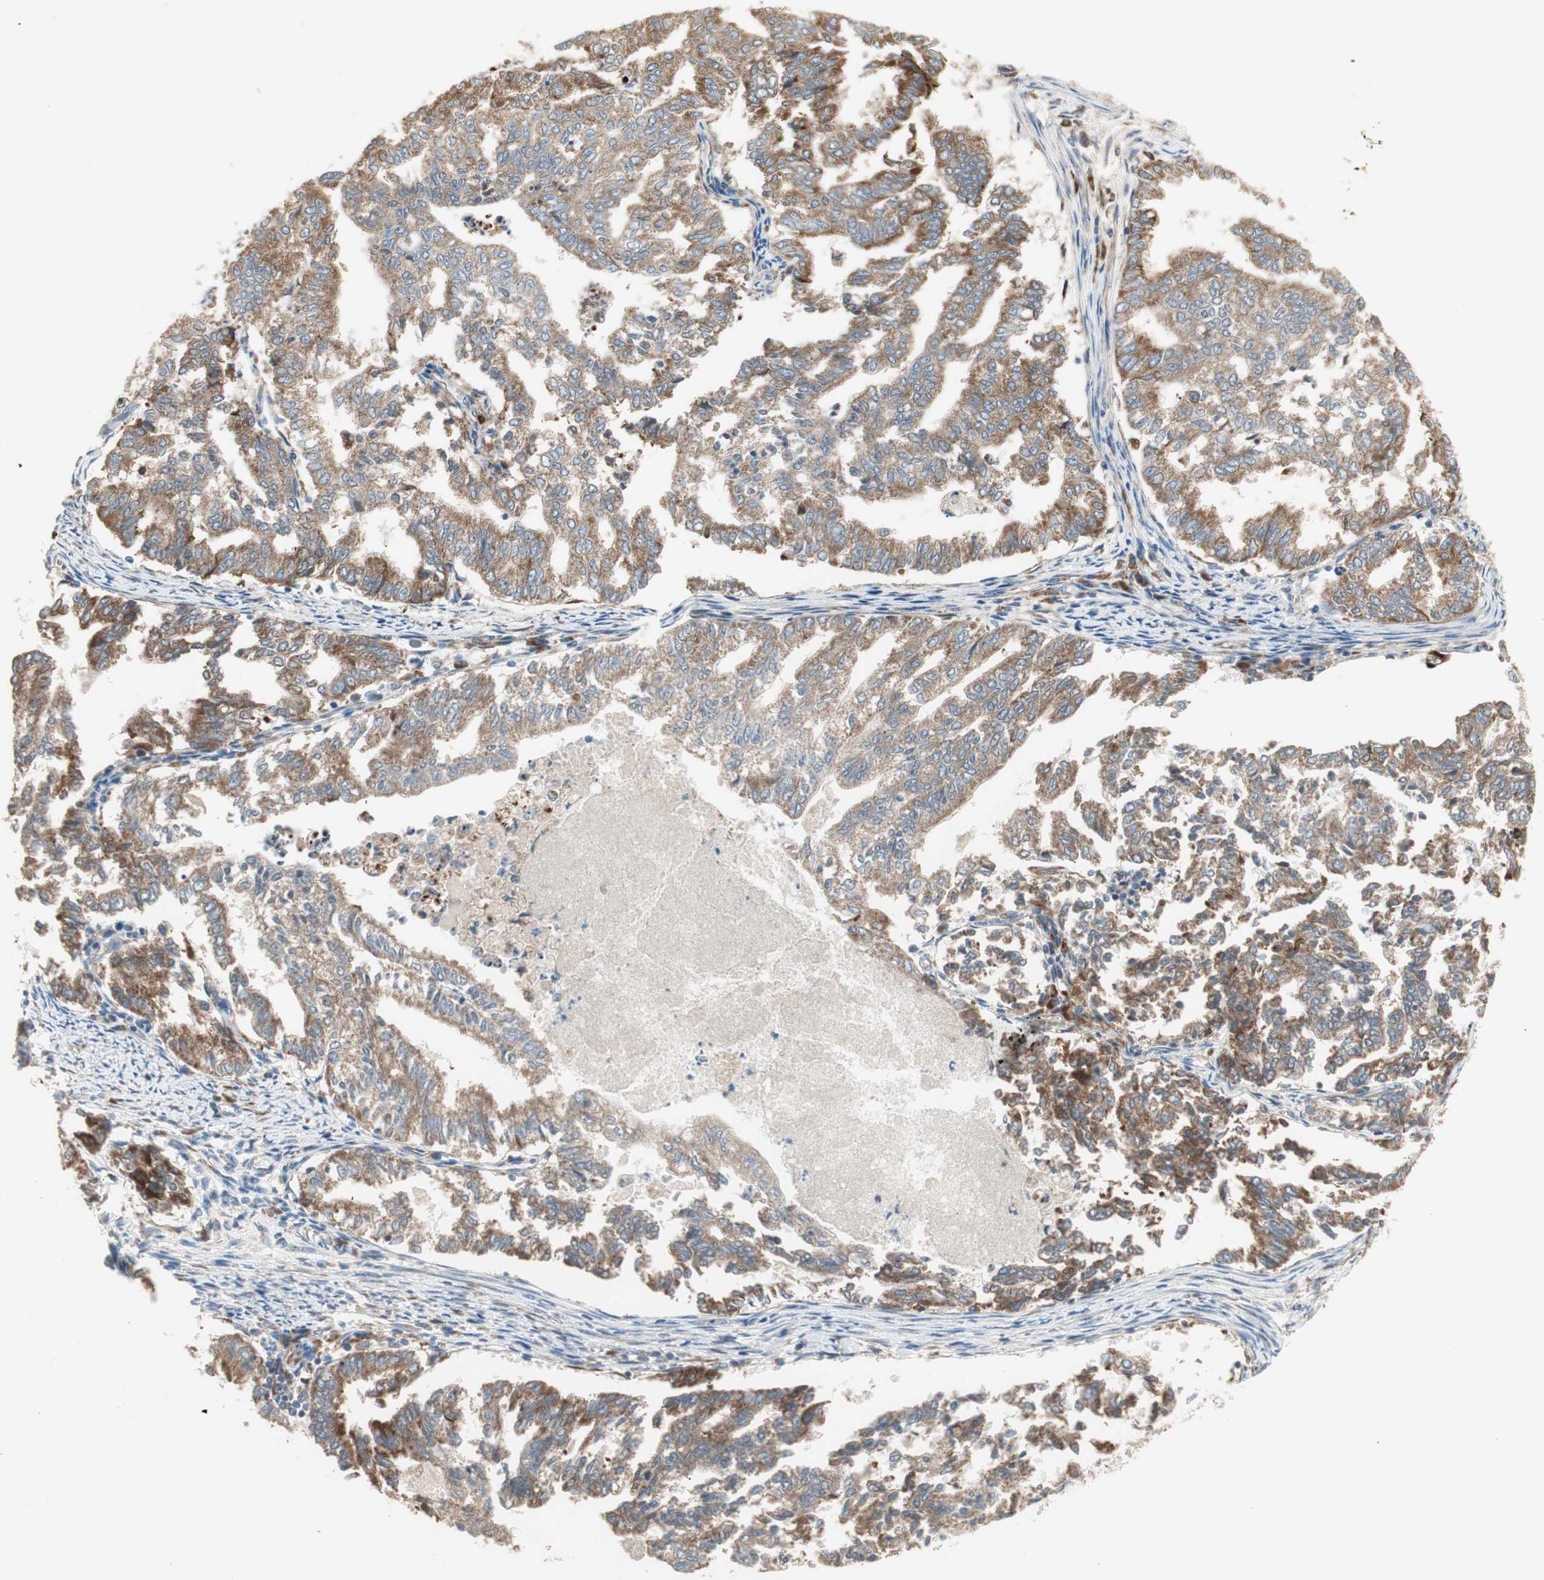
{"staining": {"intensity": "moderate", "quantity": ">75%", "location": "cytoplasmic/membranous"}, "tissue": "endometrial cancer", "cell_type": "Tumor cells", "image_type": "cancer", "snomed": [{"axis": "morphology", "description": "Adenocarcinoma, NOS"}, {"axis": "topography", "description": "Endometrium"}], "caption": "High-power microscopy captured an immunohistochemistry (IHC) micrograph of endometrial adenocarcinoma, revealing moderate cytoplasmic/membranous expression in approximately >75% of tumor cells. (DAB IHC, brown staining for protein, blue staining for nuclei).", "gene": "RPL23", "patient": {"sex": "female", "age": 79}}